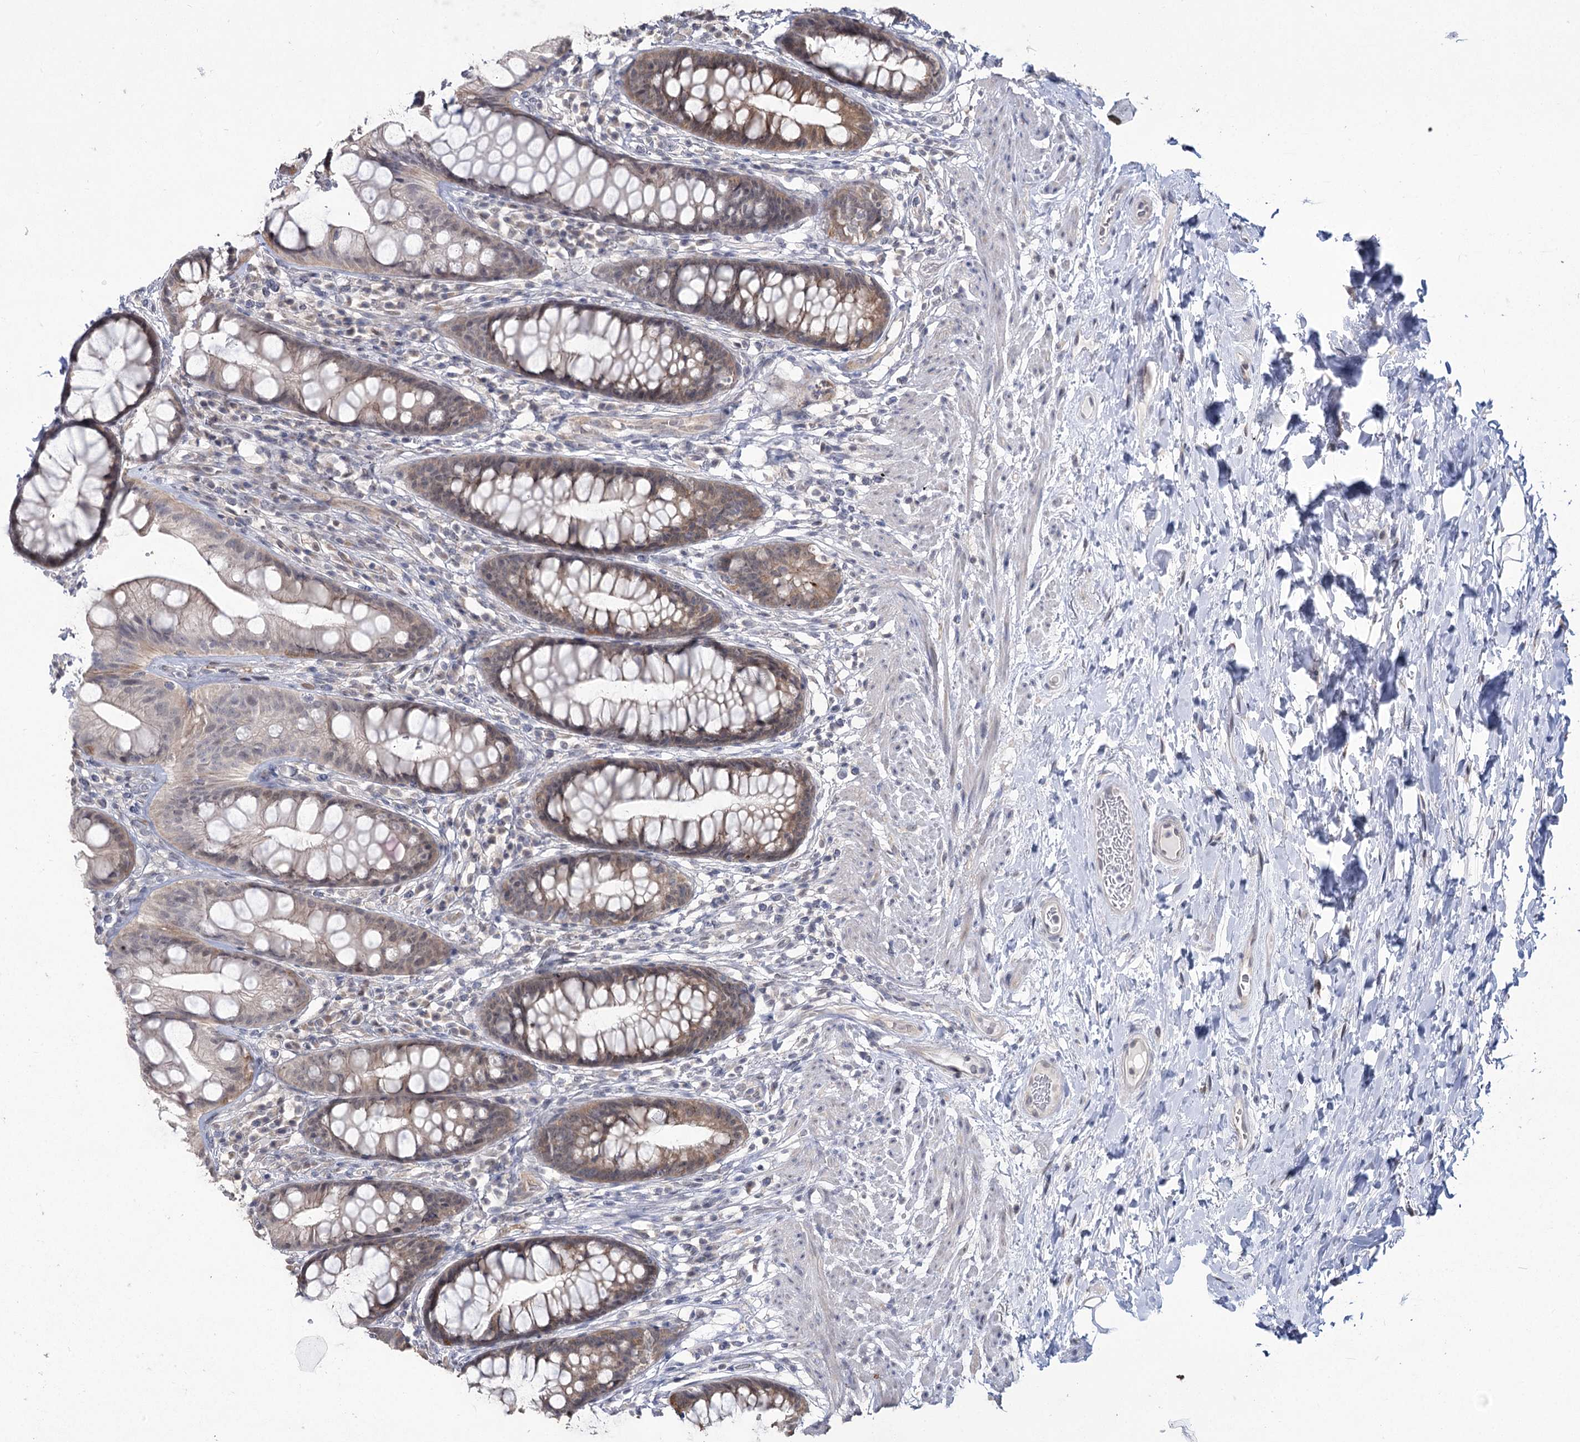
{"staining": {"intensity": "moderate", "quantity": "<25%", "location": "cytoplasmic/membranous"}, "tissue": "rectum", "cell_type": "Glandular cells", "image_type": "normal", "snomed": [{"axis": "morphology", "description": "Normal tissue, NOS"}, {"axis": "topography", "description": "Rectum"}], "caption": "Human rectum stained for a protein (brown) exhibits moderate cytoplasmic/membranous positive expression in approximately <25% of glandular cells.", "gene": "PHYHIPL", "patient": {"sex": "male", "age": 74}}